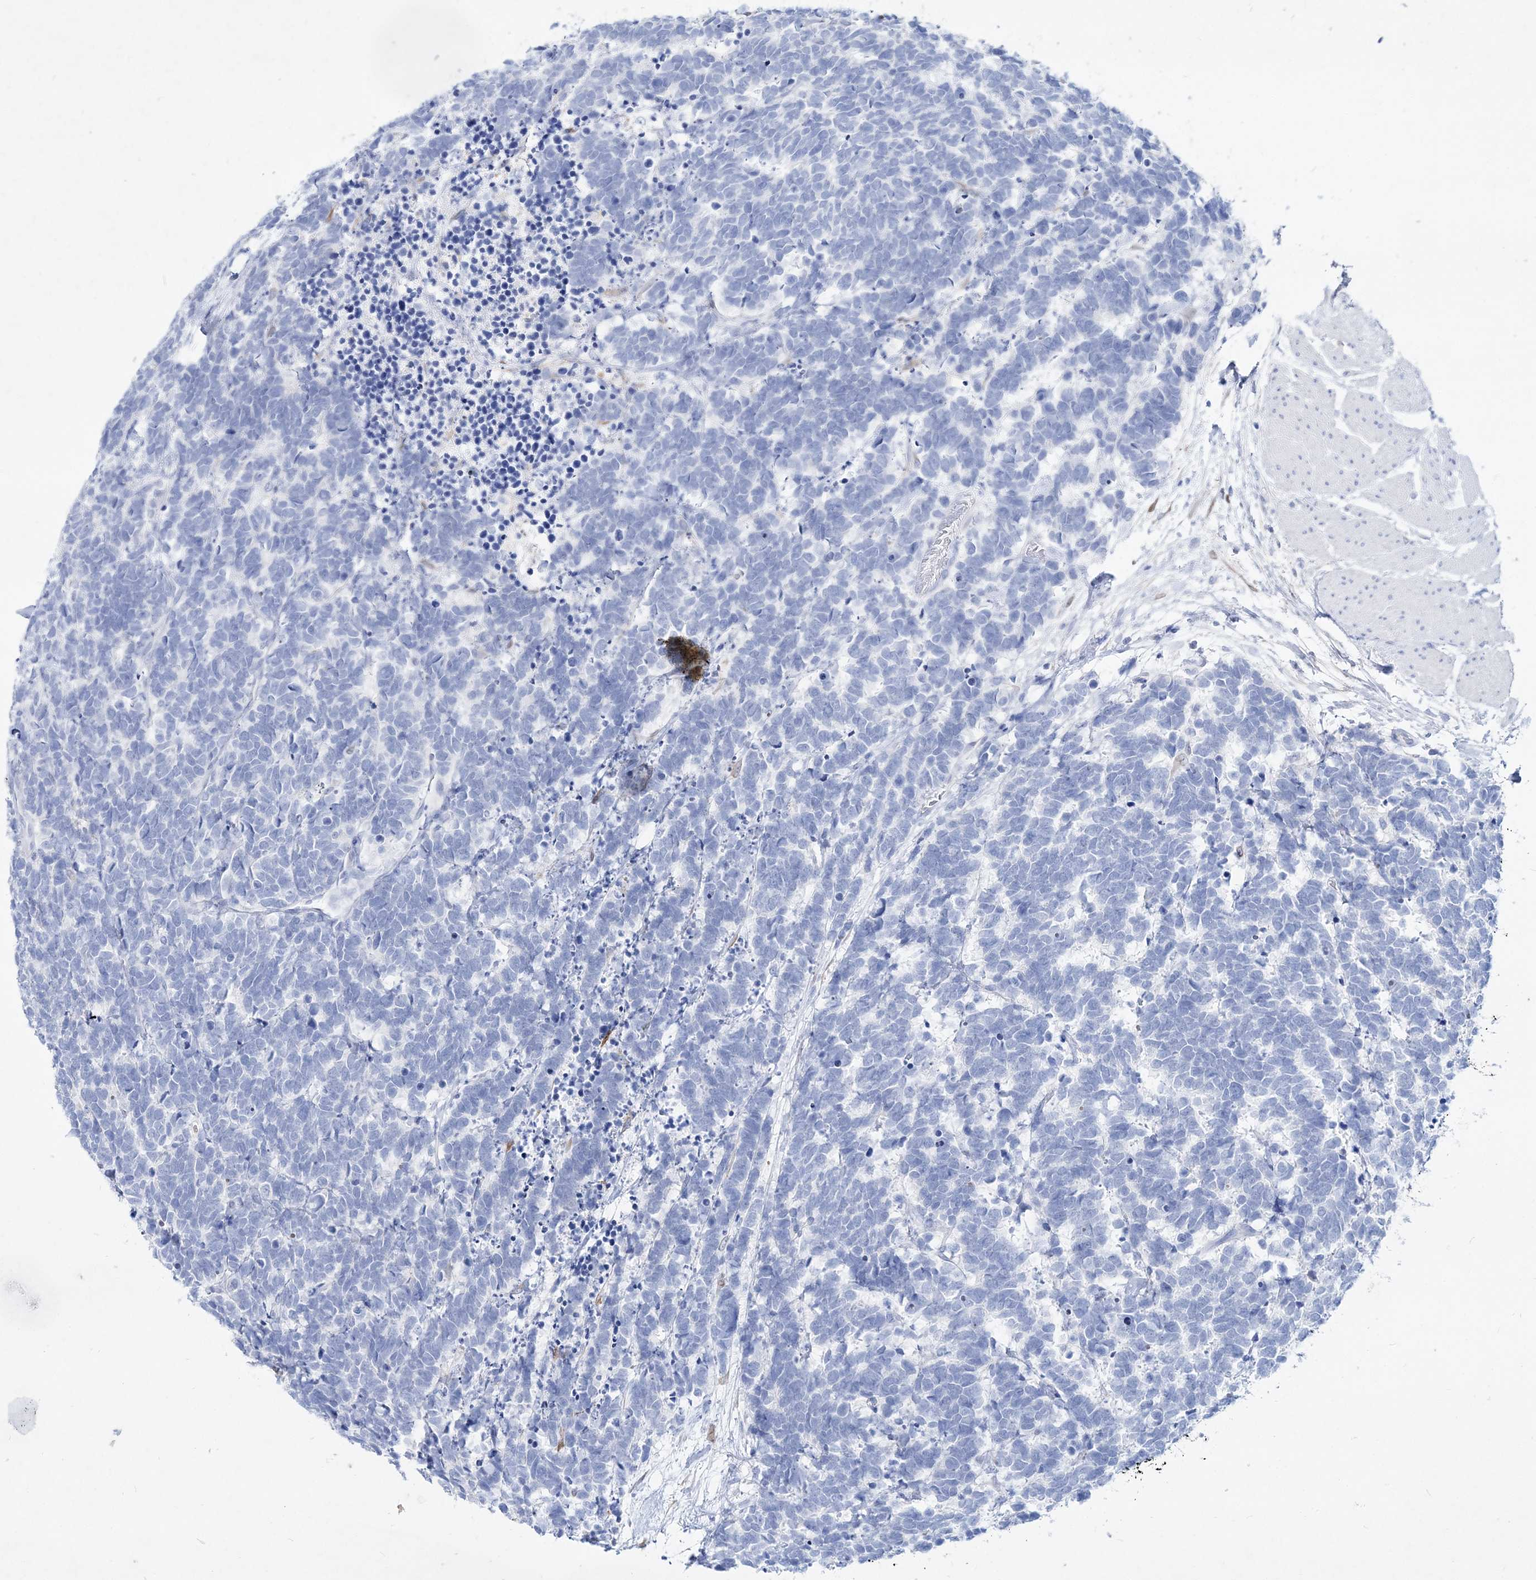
{"staining": {"intensity": "negative", "quantity": "none", "location": "none"}, "tissue": "carcinoid", "cell_type": "Tumor cells", "image_type": "cancer", "snomed": [{"axis": "morphology", "description": "Carcinoma, NOS"}, {"axis": "morphology", "description": "Carcinoid, malignant, NOS"}, {"axis": "topography", "description": "Urinary bladder"}], "caption": "IHC micrograph of neoplastic tissue: human carcinoid (malignant) stained with DAB shows no significant protein positivity in tumor cells.", "gene": "SPINK7", "patient": {"sex": "male", "age": 57}}